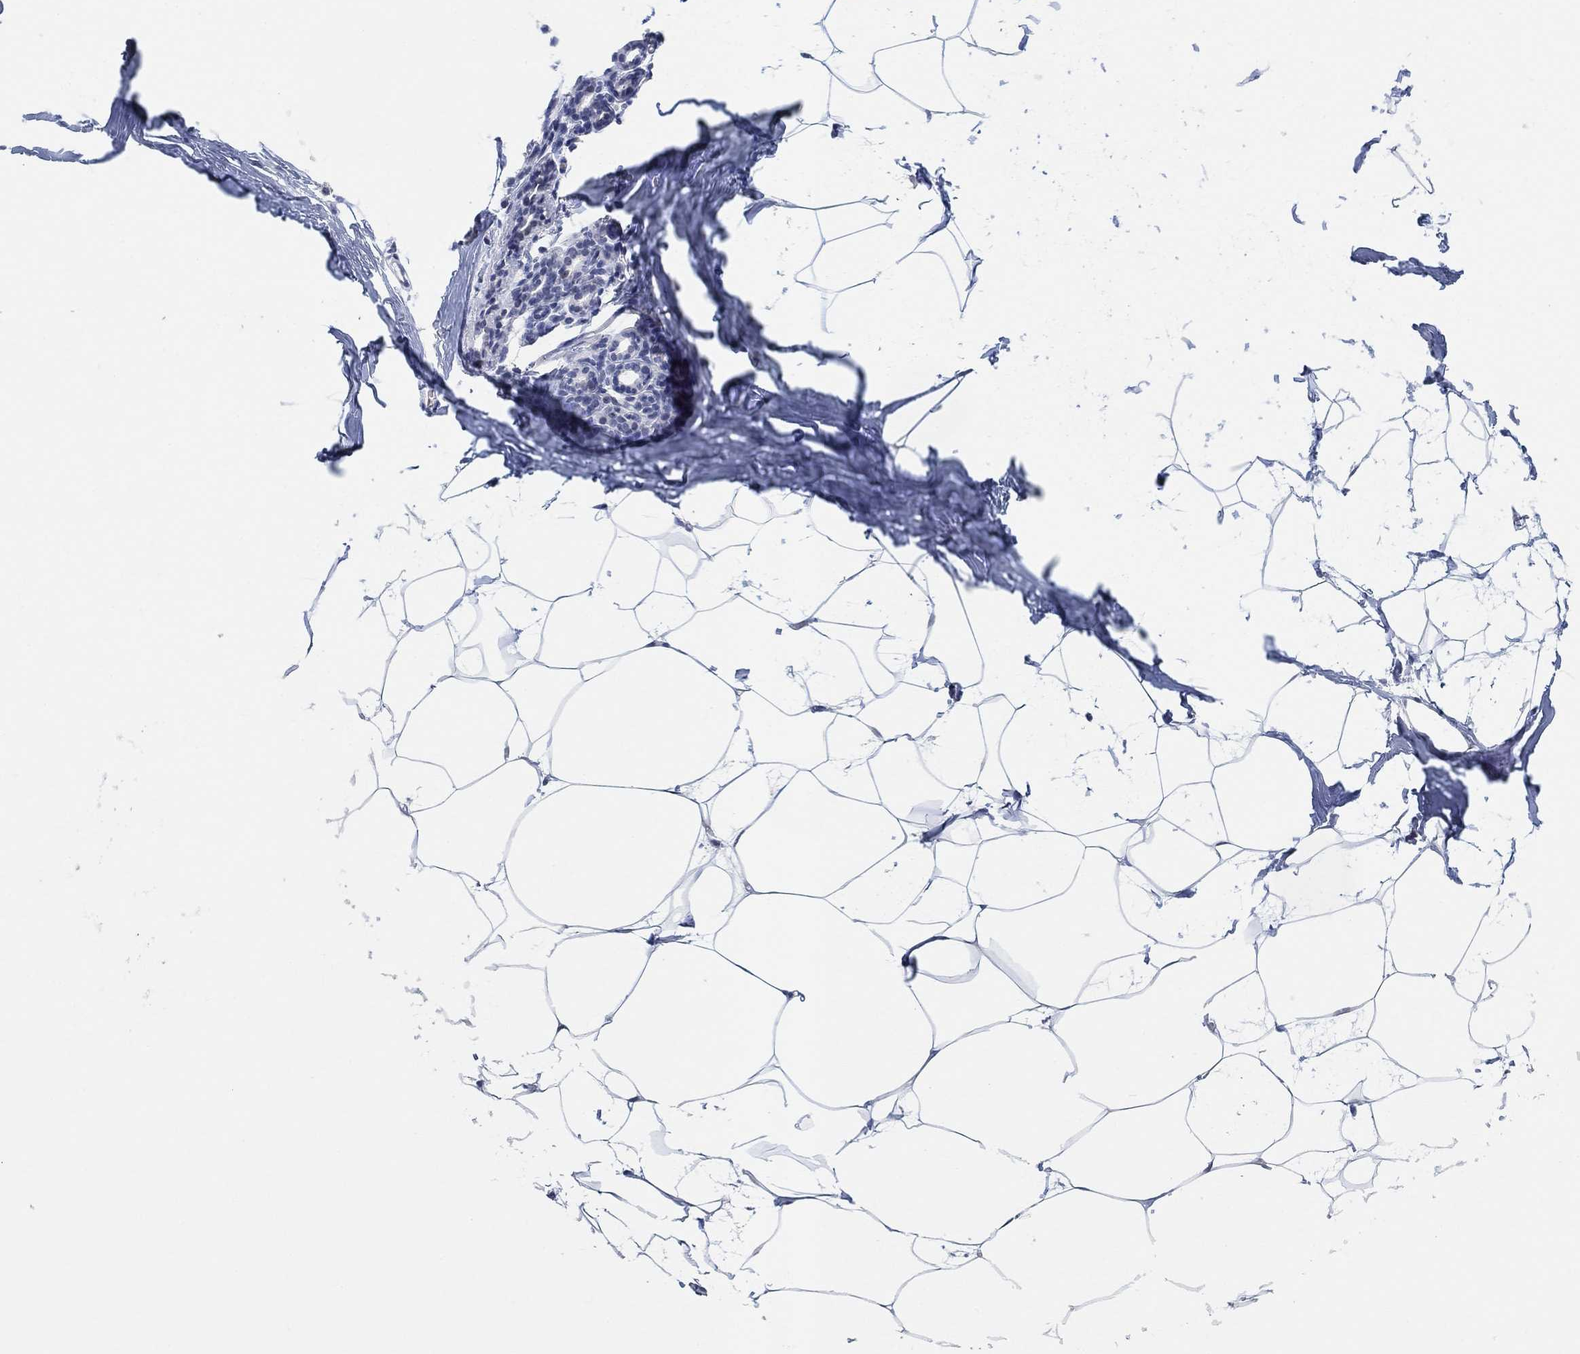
{"staining": {"intensity": "negative", "quantity": "none", "location": "none"}, "tissue": "breast", "cell_type": "Adipocytes", "image_type": "normal", "snomed": [{"axis": "morphology", "description": "Normal tissue, NOS"}, {"axis": "topography", "description": "Breast"}], "caption": "IHC micrograph of normal breast: breast stained with DAB (3,3'-diaminobenzidine) demonstrates no significant protein expression in adipocytes.", "gene": "PAX6", "patient": {"sex": "female", "age": 32}}